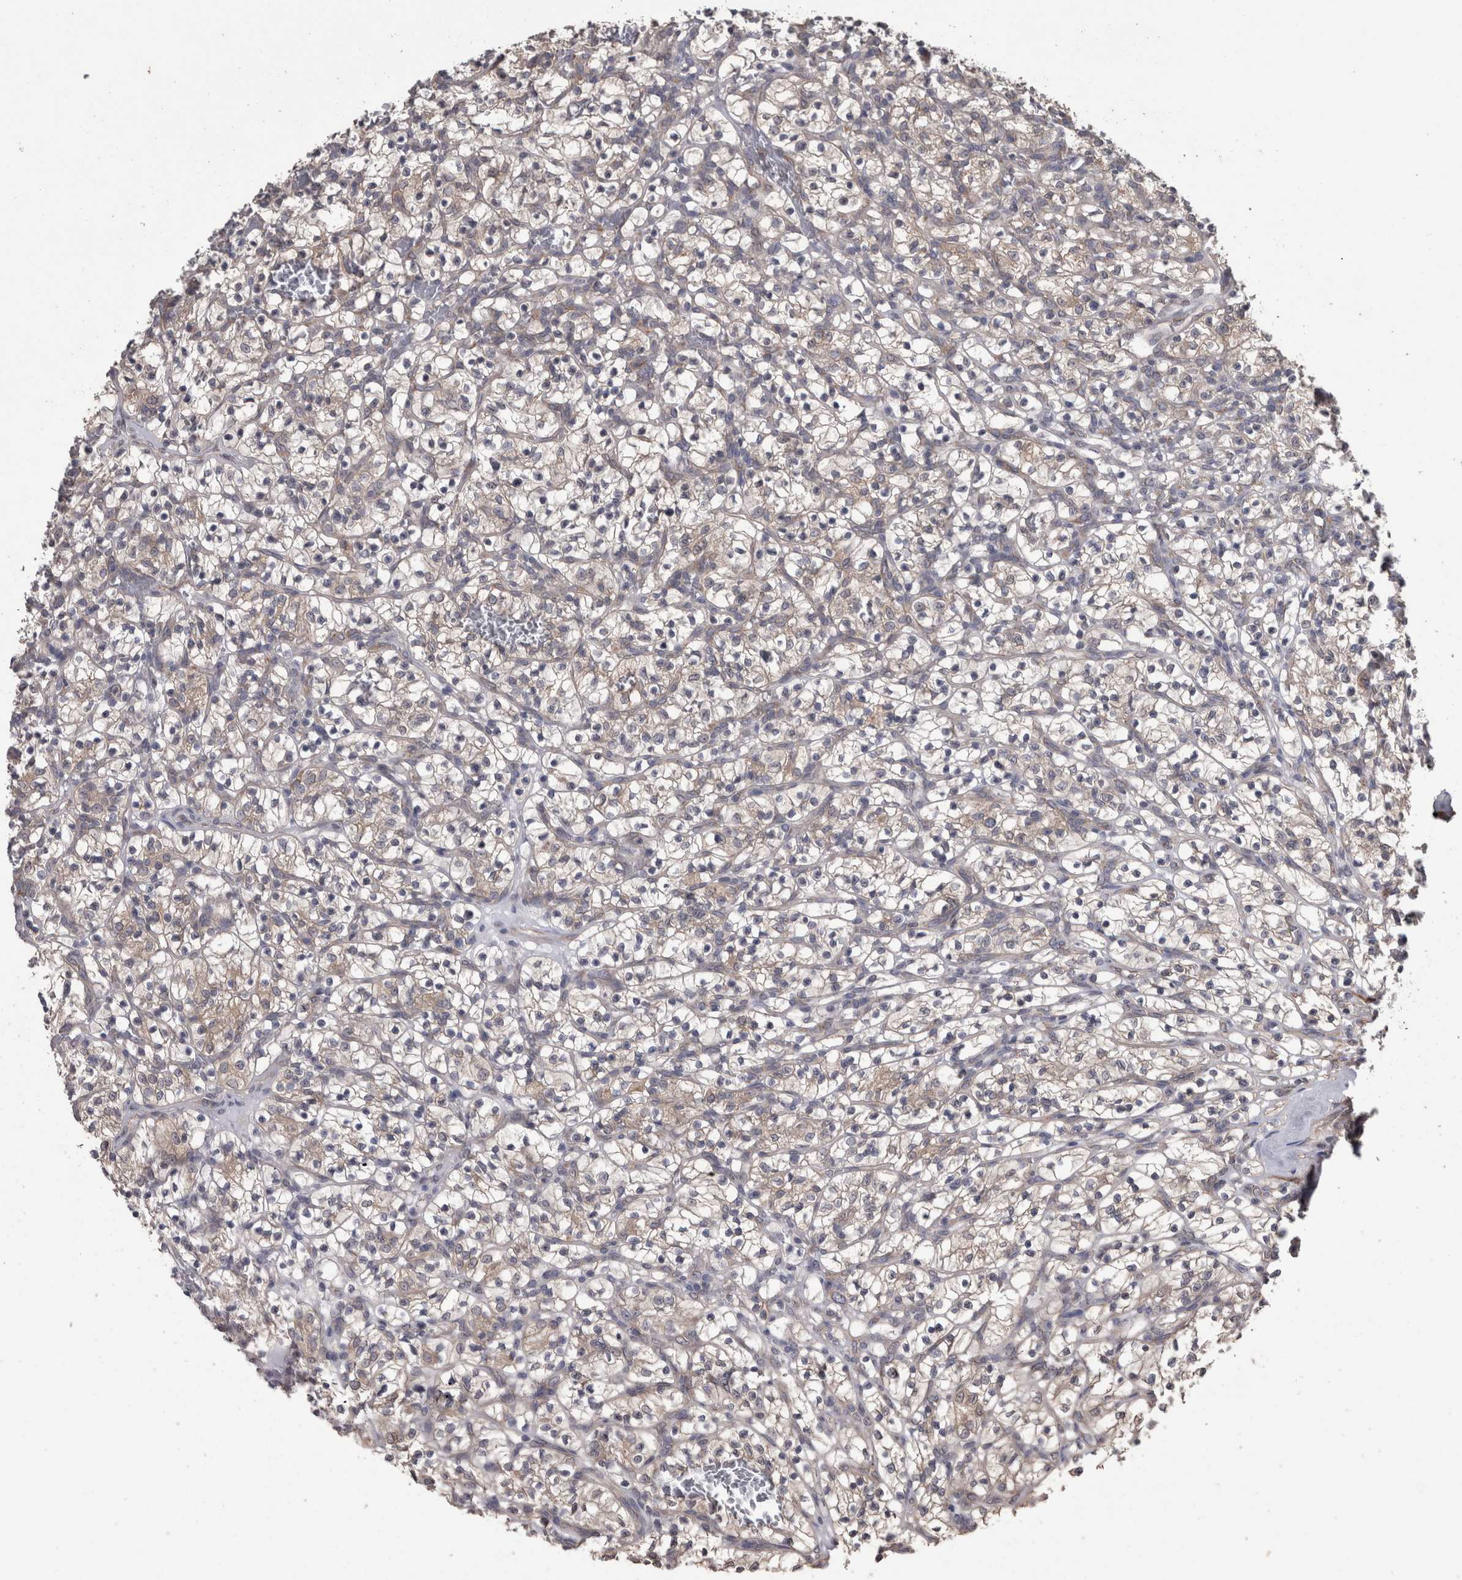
{"staining": {"intensity": "negative", "quantity": "none", "location": "none"}, "tissue": "renal cancer", "cell_type": "Tumor cells", "image_type": "cancer", "snomed": [{"axis": "morphology", "description": "Adenocarcinoma, NOS"}, {"axis": "topography", "description": "Kidney"}], "caption": "Immunohistochemistry (IHC) photomicrograph of human renal cancer stained for a protein (brown), which displays no expression in tumor cells. The staining was performed using DAB (3,3'-diaminobenzidine) to visualize the protein expression in brown, while the nuclei were stained in blue with hematoxylin (Magnification: 20x).", "gene": "DDX6", "patient": {"sex": "female", "age": 57}}